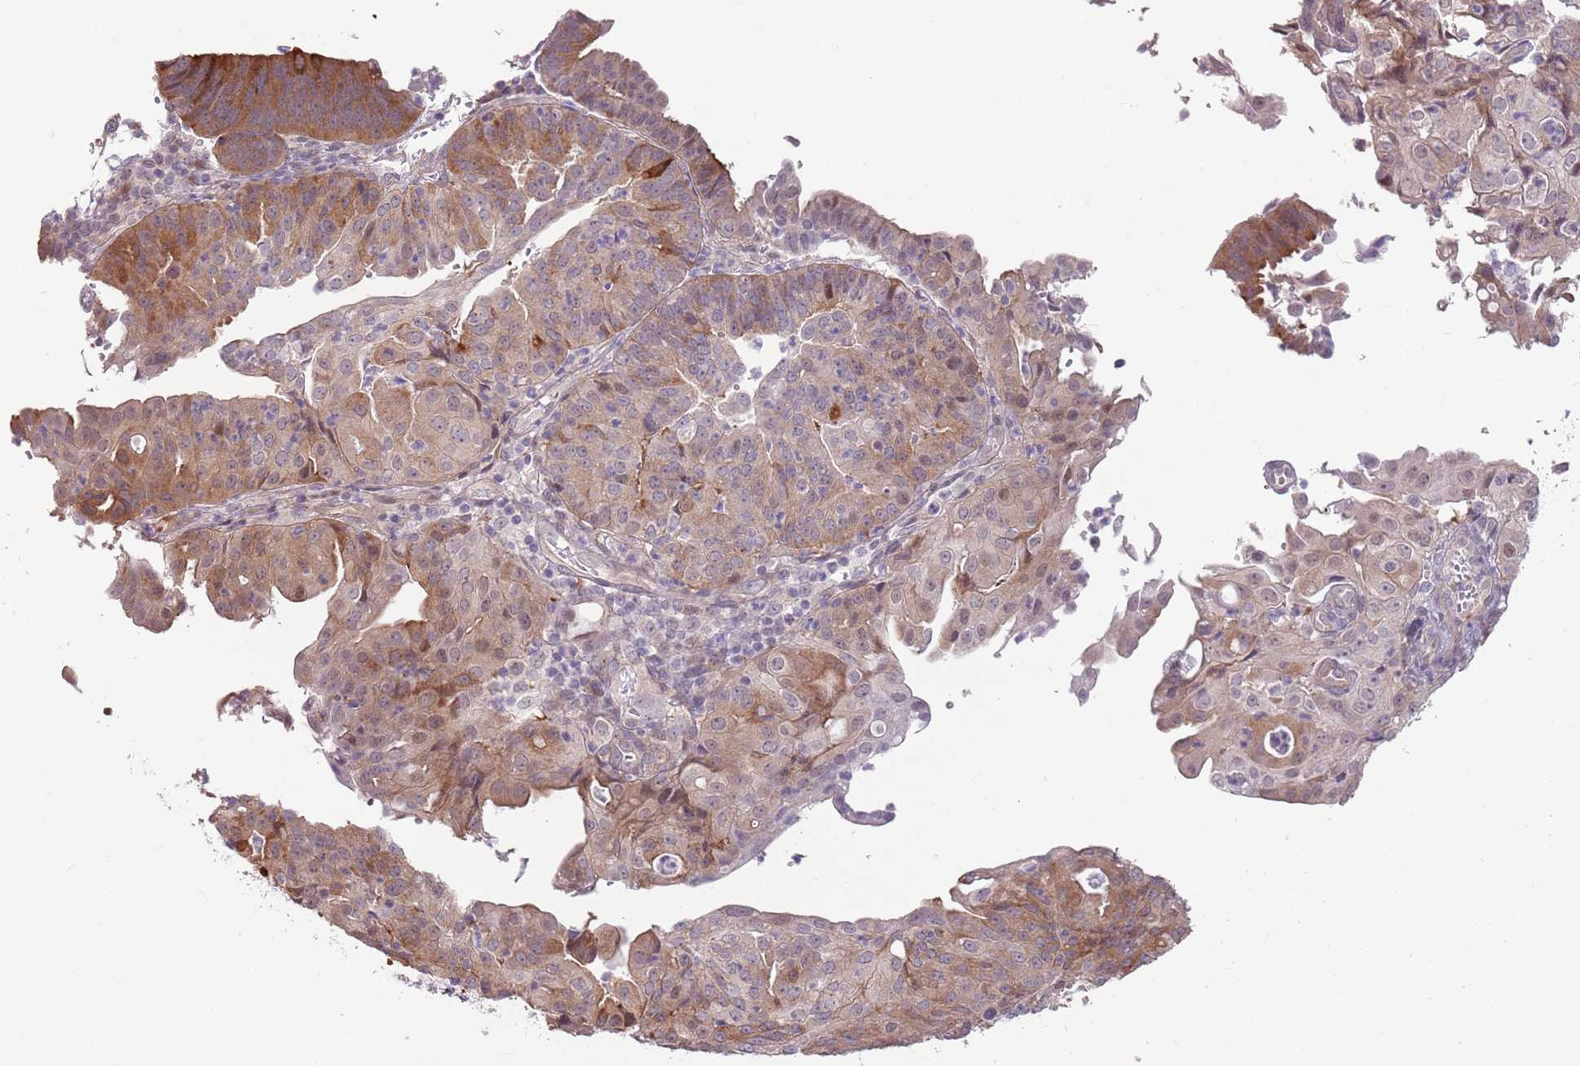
{"staining": {"intensity": "moderate", "quantity": "<25%", "location": "cytoplasmic/membranous"}, "tissue": "endometrial cancer", "cell_type": "Tumor cells", "image_type": "cancer", "snomed": [{"axis": "morphology", "description": "Adenocarcinoma, NOS"}, {"axis": "topography", "description": "Endometrium"}], "caption": "Human endometrial adenocarcinoma stained for a protein (brown) reveals moderate cytoplasmic/membranous positive positivity in approximately <25% of tumor cells.", "gene": "LDHD", "patient": {"sex": "female", "age": 56}}